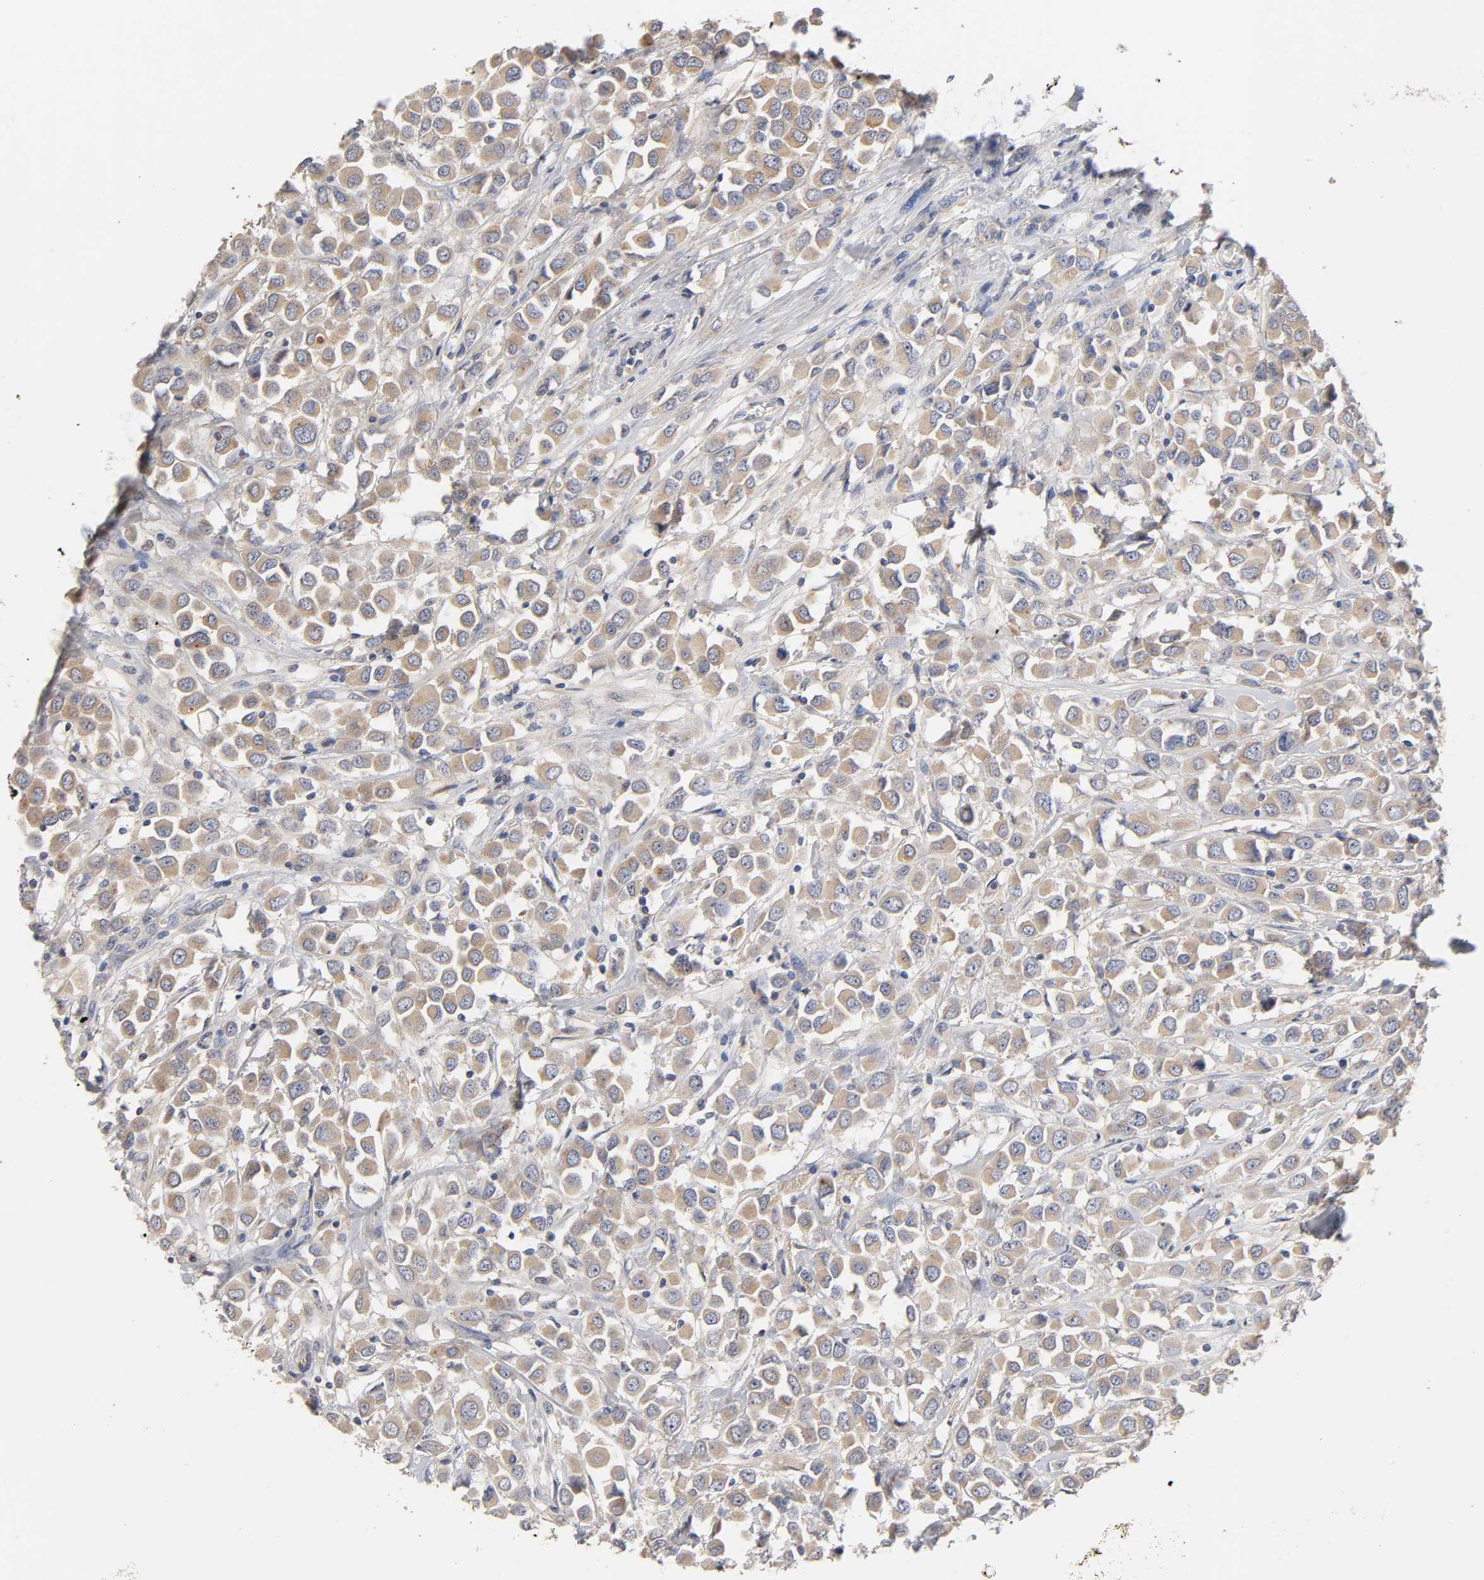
{"staining": {"intensity": "moderate", "quantity": ">75%", "location": "cytoplasmic/membranous"}, "tissue": "breast cancer", "cell_type": "Tumor cells", "image_type": "cancer", "snomed": [{"axis": "morphology", "description": "Duct carcinoma"}, {"axis": "topography", "description": "Breast"}], "caption": "Moderate cytoplasmic/membranous protein positivity is seen in approximately >75% of tumor cells in breast intraductal carcinoma.", "gene": "C17orf75", "patient": {"sex": "female", "age": 61}}